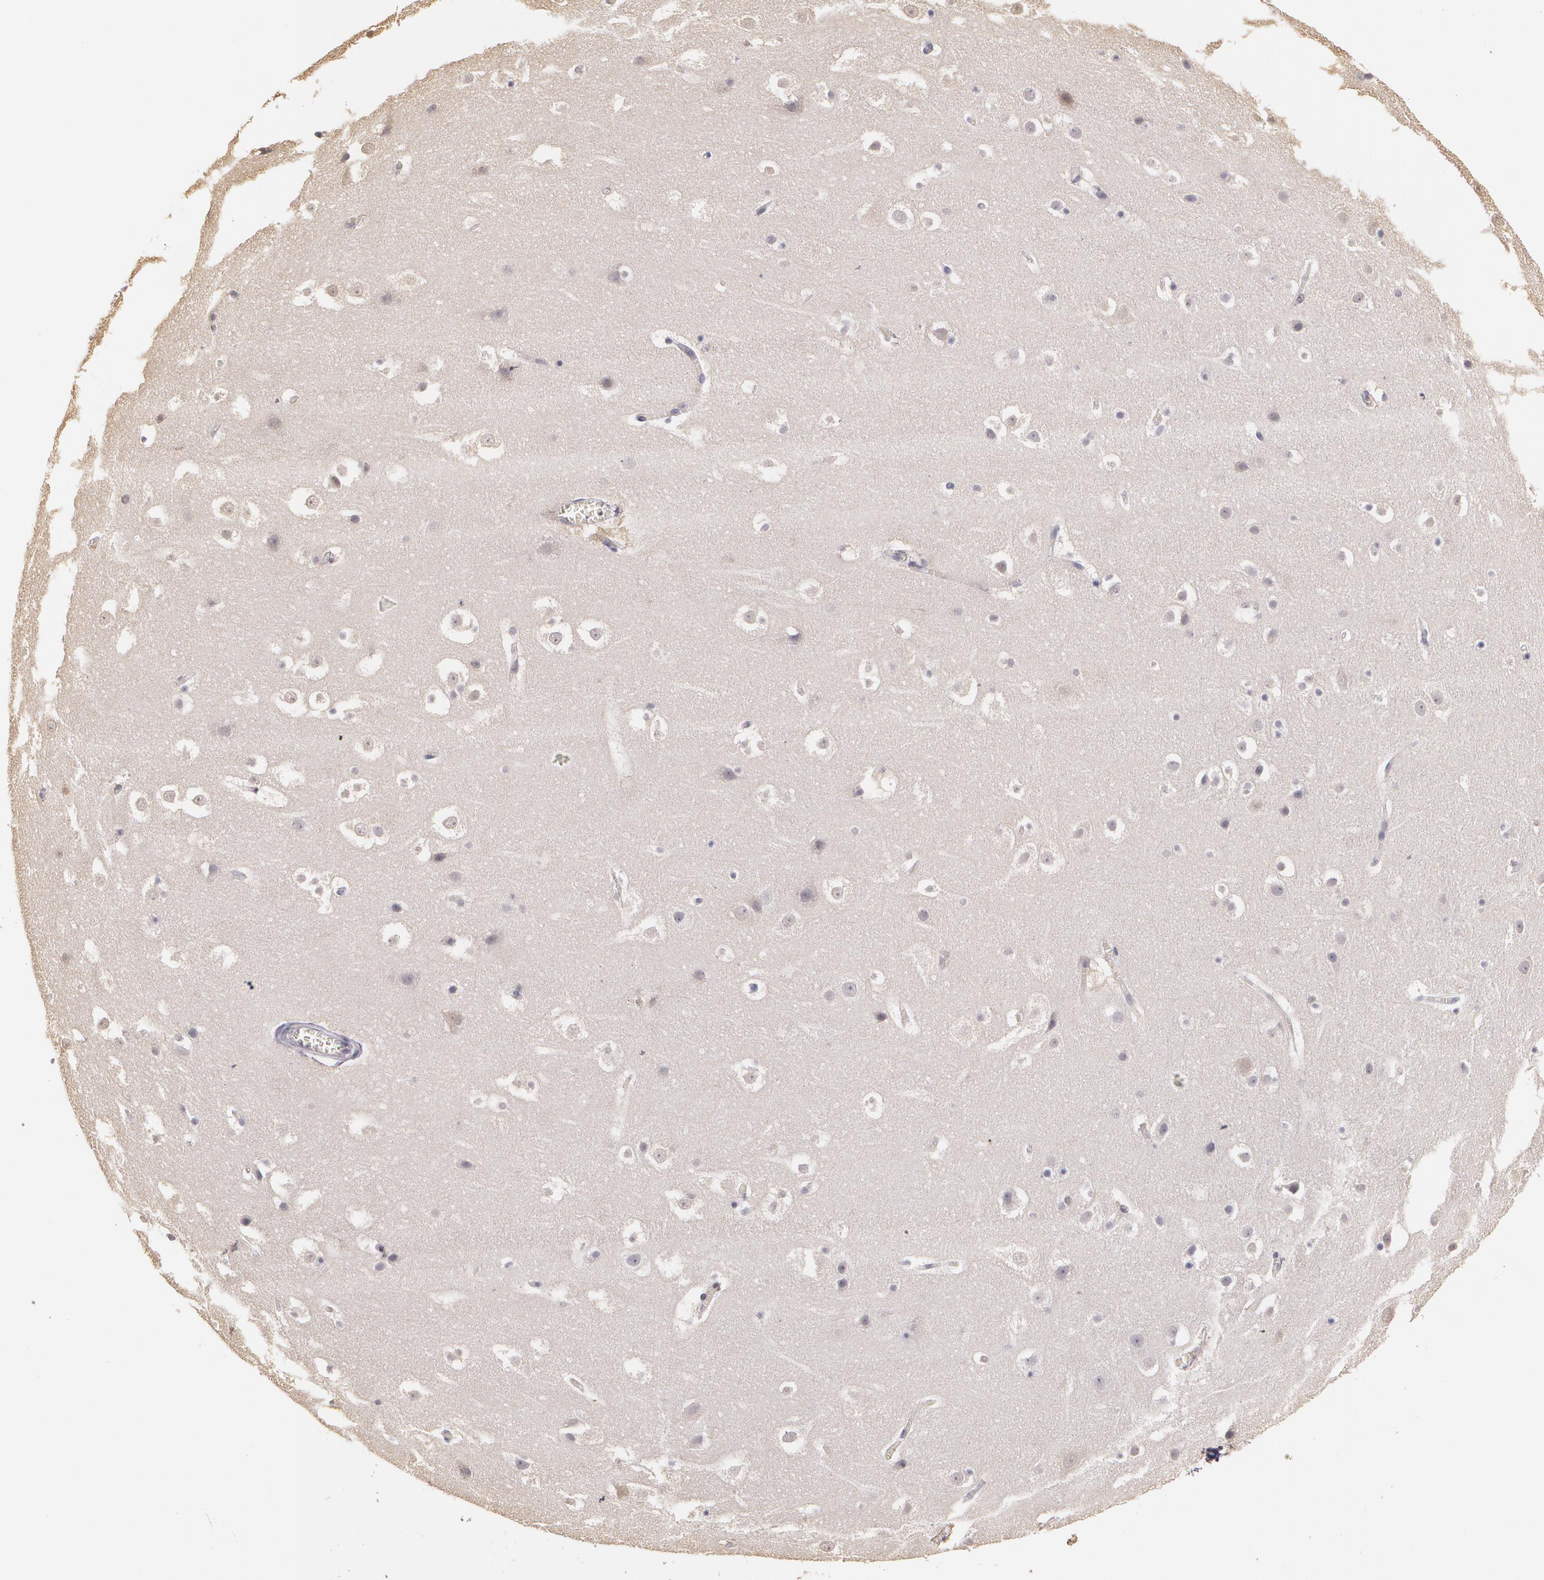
{"staining": {"intensity": "negative", "quantity": "none", "location": "none"}, "tissue": "hippocampus", "cell_type": "Glial cells", "image_type": "normal", "snomed": [{"axis": "morphology", "description": "Normal tissue, NOS"}, {"axis": "topography", "description": "Hippocampus"}], "caption": "The photomicrograph exhibits no significant staining in glial cells of hippocampus. Nuclei are stained in blue.", "gene": "LRG1", "patient": {"sex": "male", "age": 45}}